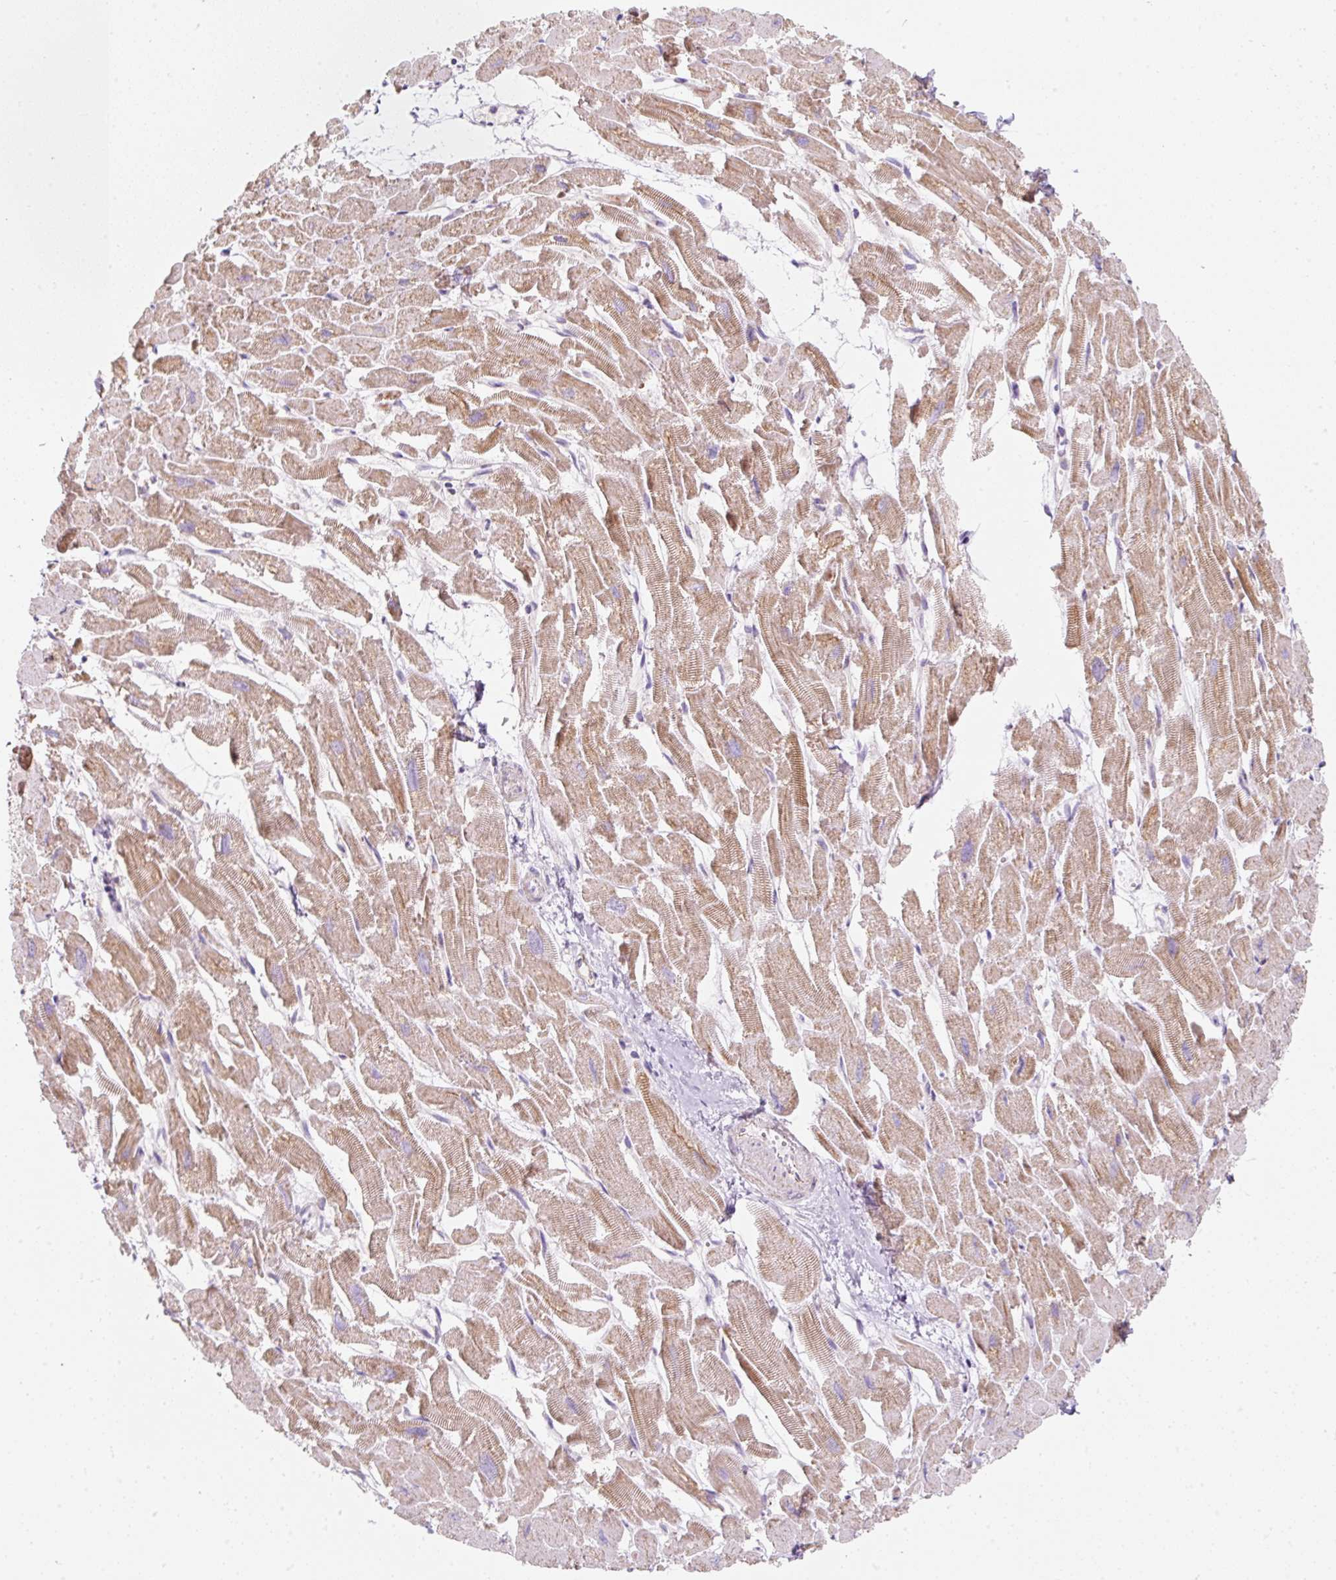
{"staining": {"intensity": "moderate", "quantity": ">75%", "location": "cytoplasmic/membranous"}, "tissue": "heart muscle", "cell_type": "Cardiomyocytes", "image_type": "normal", "snomed": [{"axis": "morphology", "description": "Normal tissue, NOS"}, {"axis": "topography", "description": "Heart"}], "caption": "Immunohistochemical staining of normal heart muscle reveals medium levels of moderate cytoplasmic/membranous positivity in approximately >75% of cardiomyocytes.", "gene": "ERAP2", "patient": {"sex": "male", "age": 54}}